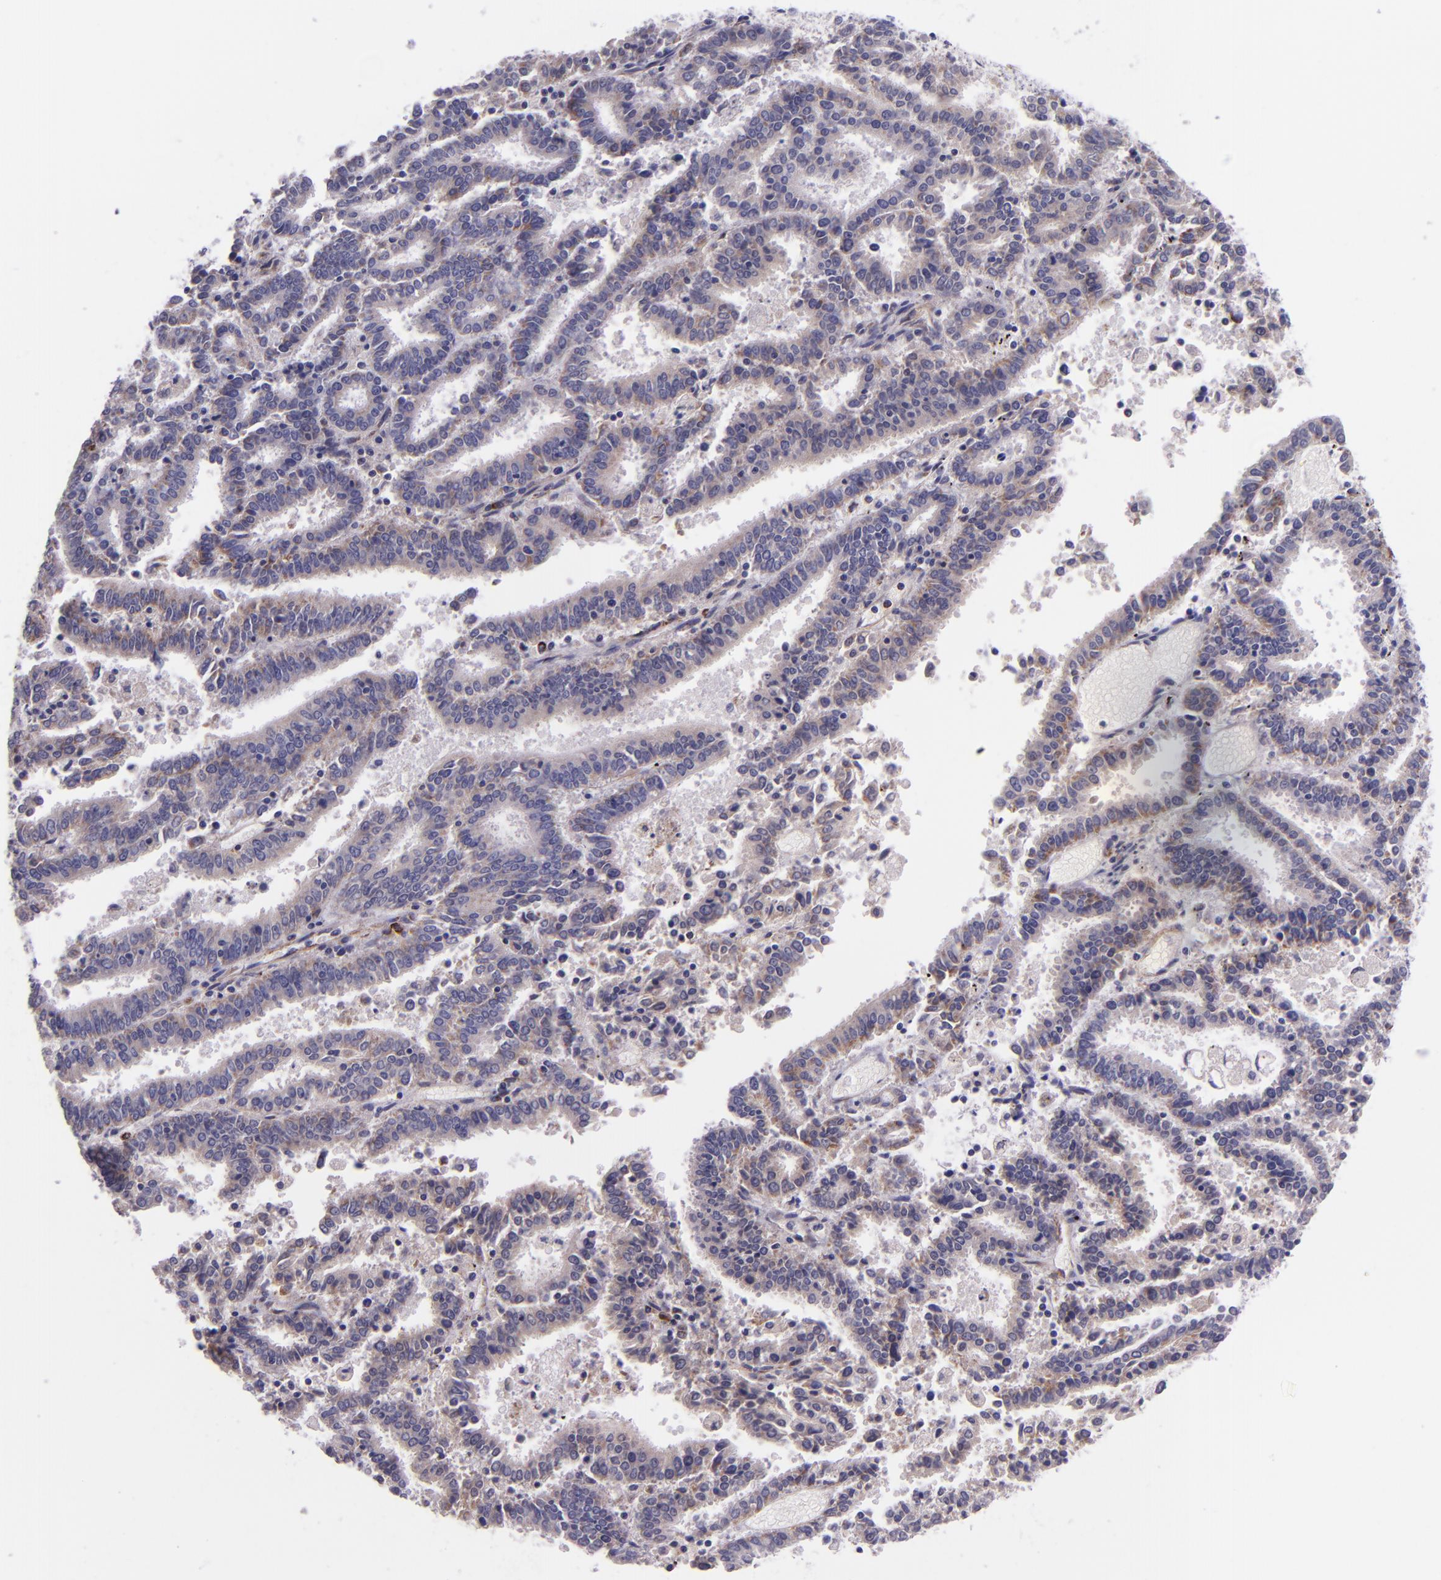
{"staining": {"intensity": "weak", "quantity": "25%-75%", "location": "cytoplasmic/membranous"}, "tissue": "endometrial cancer", "cell_type": "Tumor cells", "image_type": "cancer", "snomed": [{"axis": "morphology", "description": "Adenocarcinoma, NOS"}, {"axis": "topography", "description": "Uterus"}], "caption": "Adenocarcinoma (endometrial) stained for a protein (brown) shows weak cytoplasmic/membranous positive expression in approximately 25%-75% of tumor cells.", "gene": "IDH3G", "patient": {"sex": "female", "age": 83}}